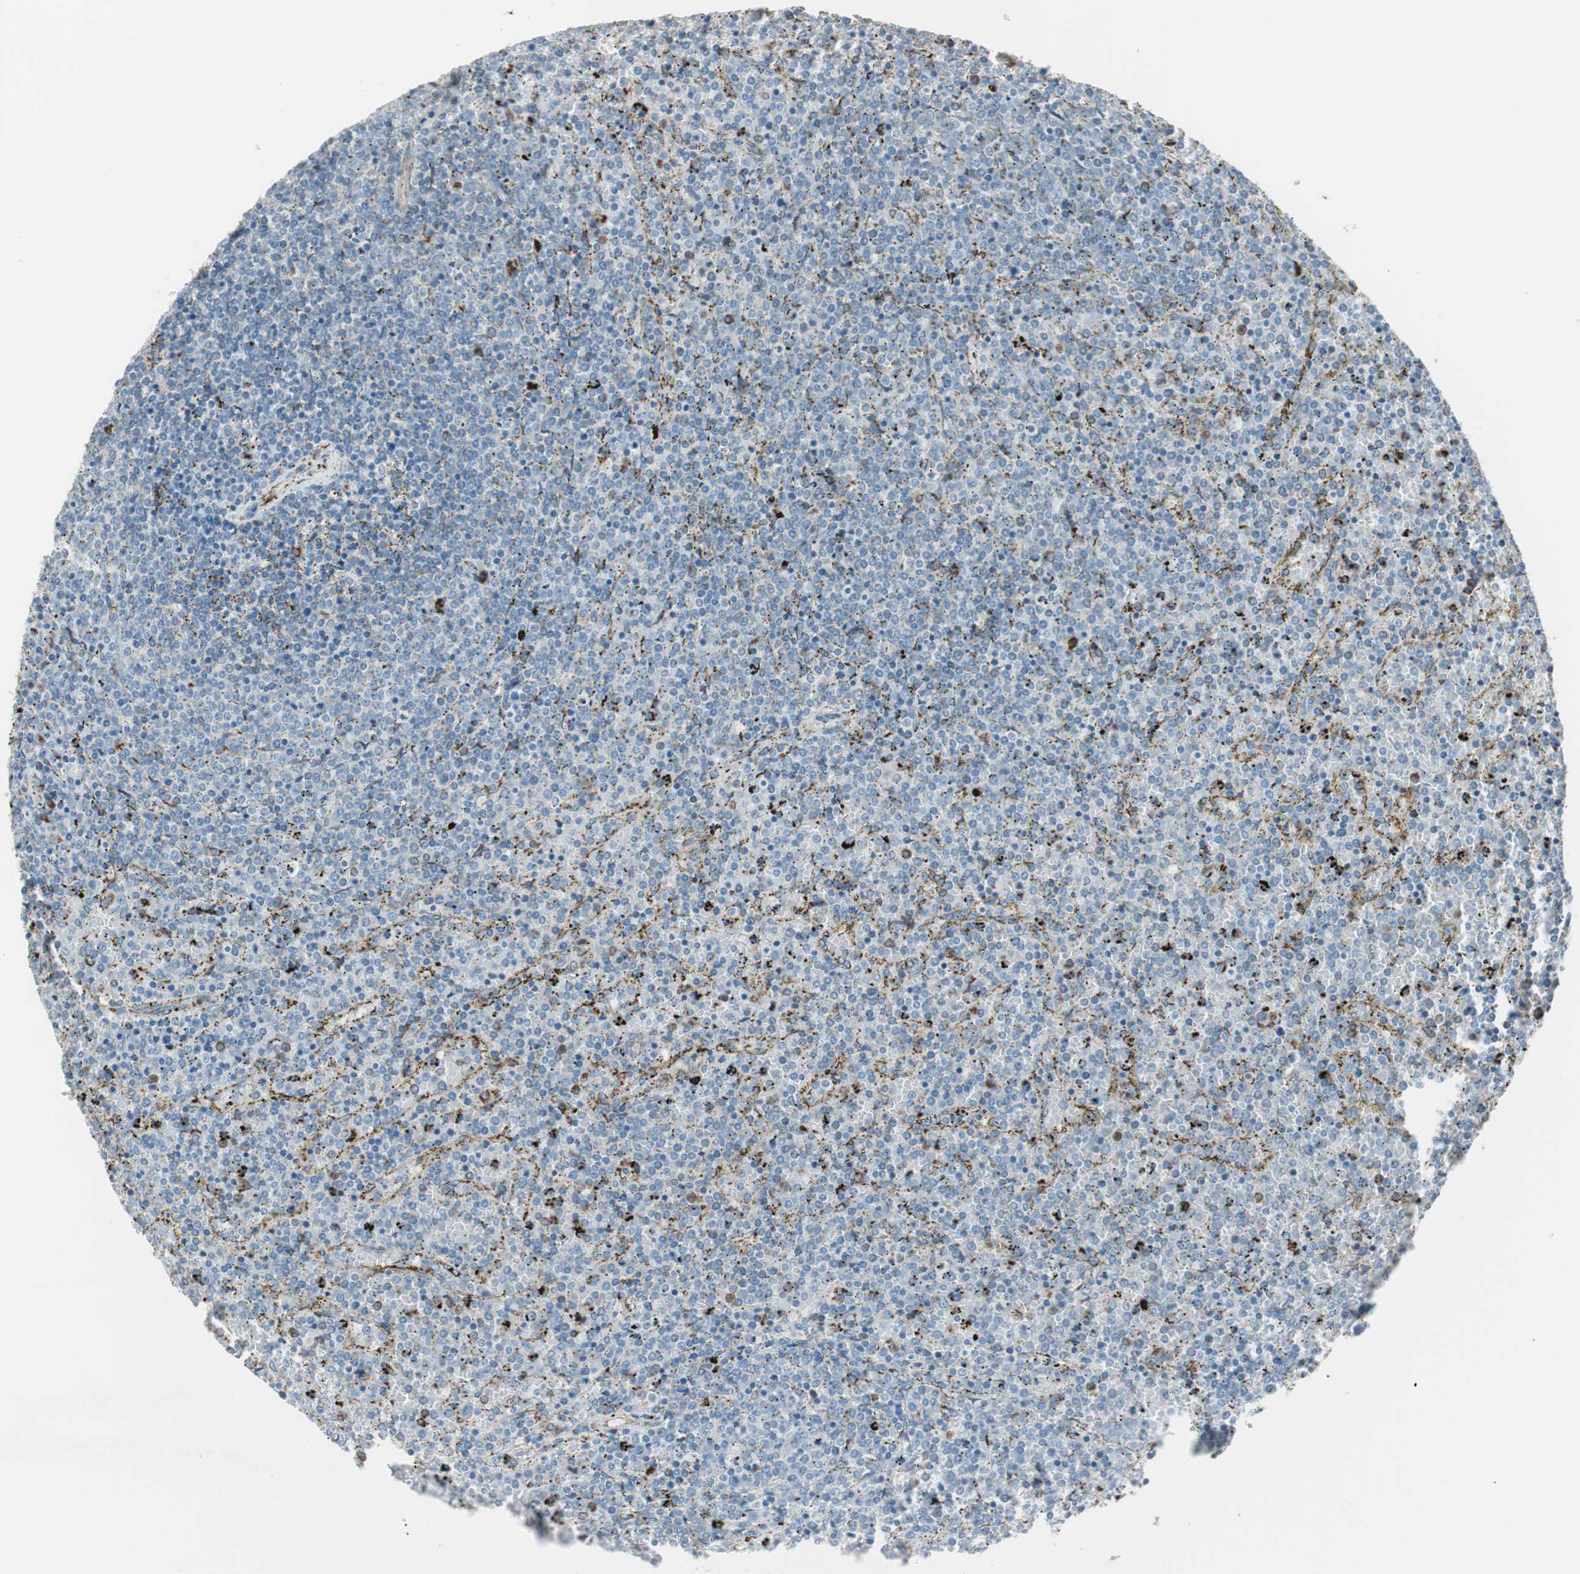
{"staining": {"intensity": "negative", "quantity": "none", "location": "none"}, "tissue": "lymphoma", "cell_type": "Tumor cells", "image_type": "cancer", "snomed": [{"axis": "morphology", "description": "Malignant lymphoma, non-Hodgkin's type, Low grade"}, {"axis": "topography", "description": "Spleen"}], "caption": "This is an immunohistochemistry (IHC) micrograph of human lymphoma. There is no expression in tumor cells.", "gene": "P4HTM", "patient": {"sex": "female", "age": 77}}